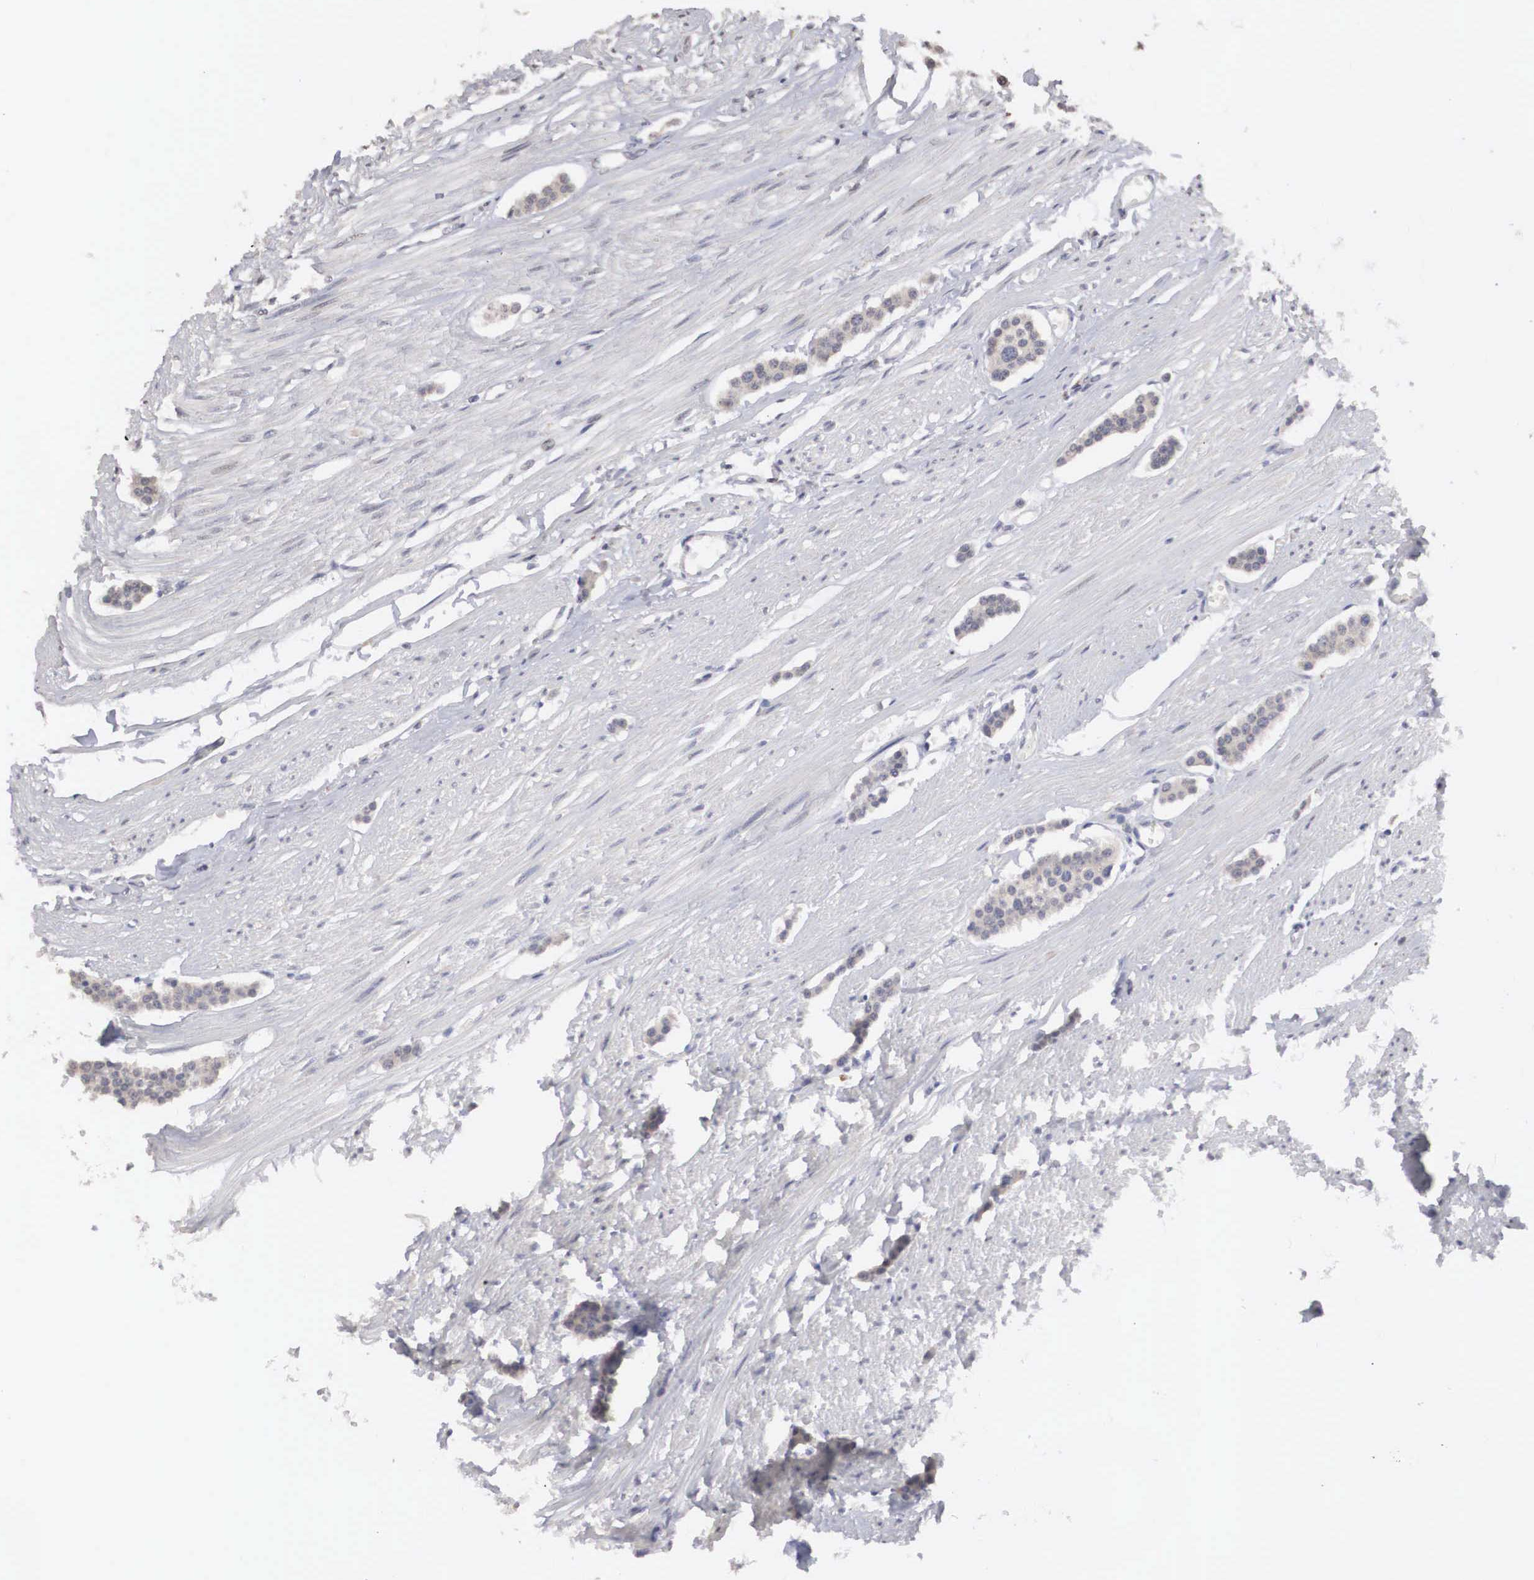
{"staining": {"intensity": "weak", "quantity": "25%-75%", "location": "cytoplasmic/membranous"}, "tissue": "carcinoid", "cell_type": "Tumor cells", "image_type": "cancer", "snomed": [{"axis": "morphology", "description": "Carcinoid, malignant, NOS"}, {"axis": "topography", "description": "Small intestine"}], "caption": "This is a micrograph of IHC staining of malignant carcinoid, which shows weak expression in the cytoplasmic/membranous of tumor cells.", "gene": "HMOX1", "patient": {"sex": "male", "age": 60}}